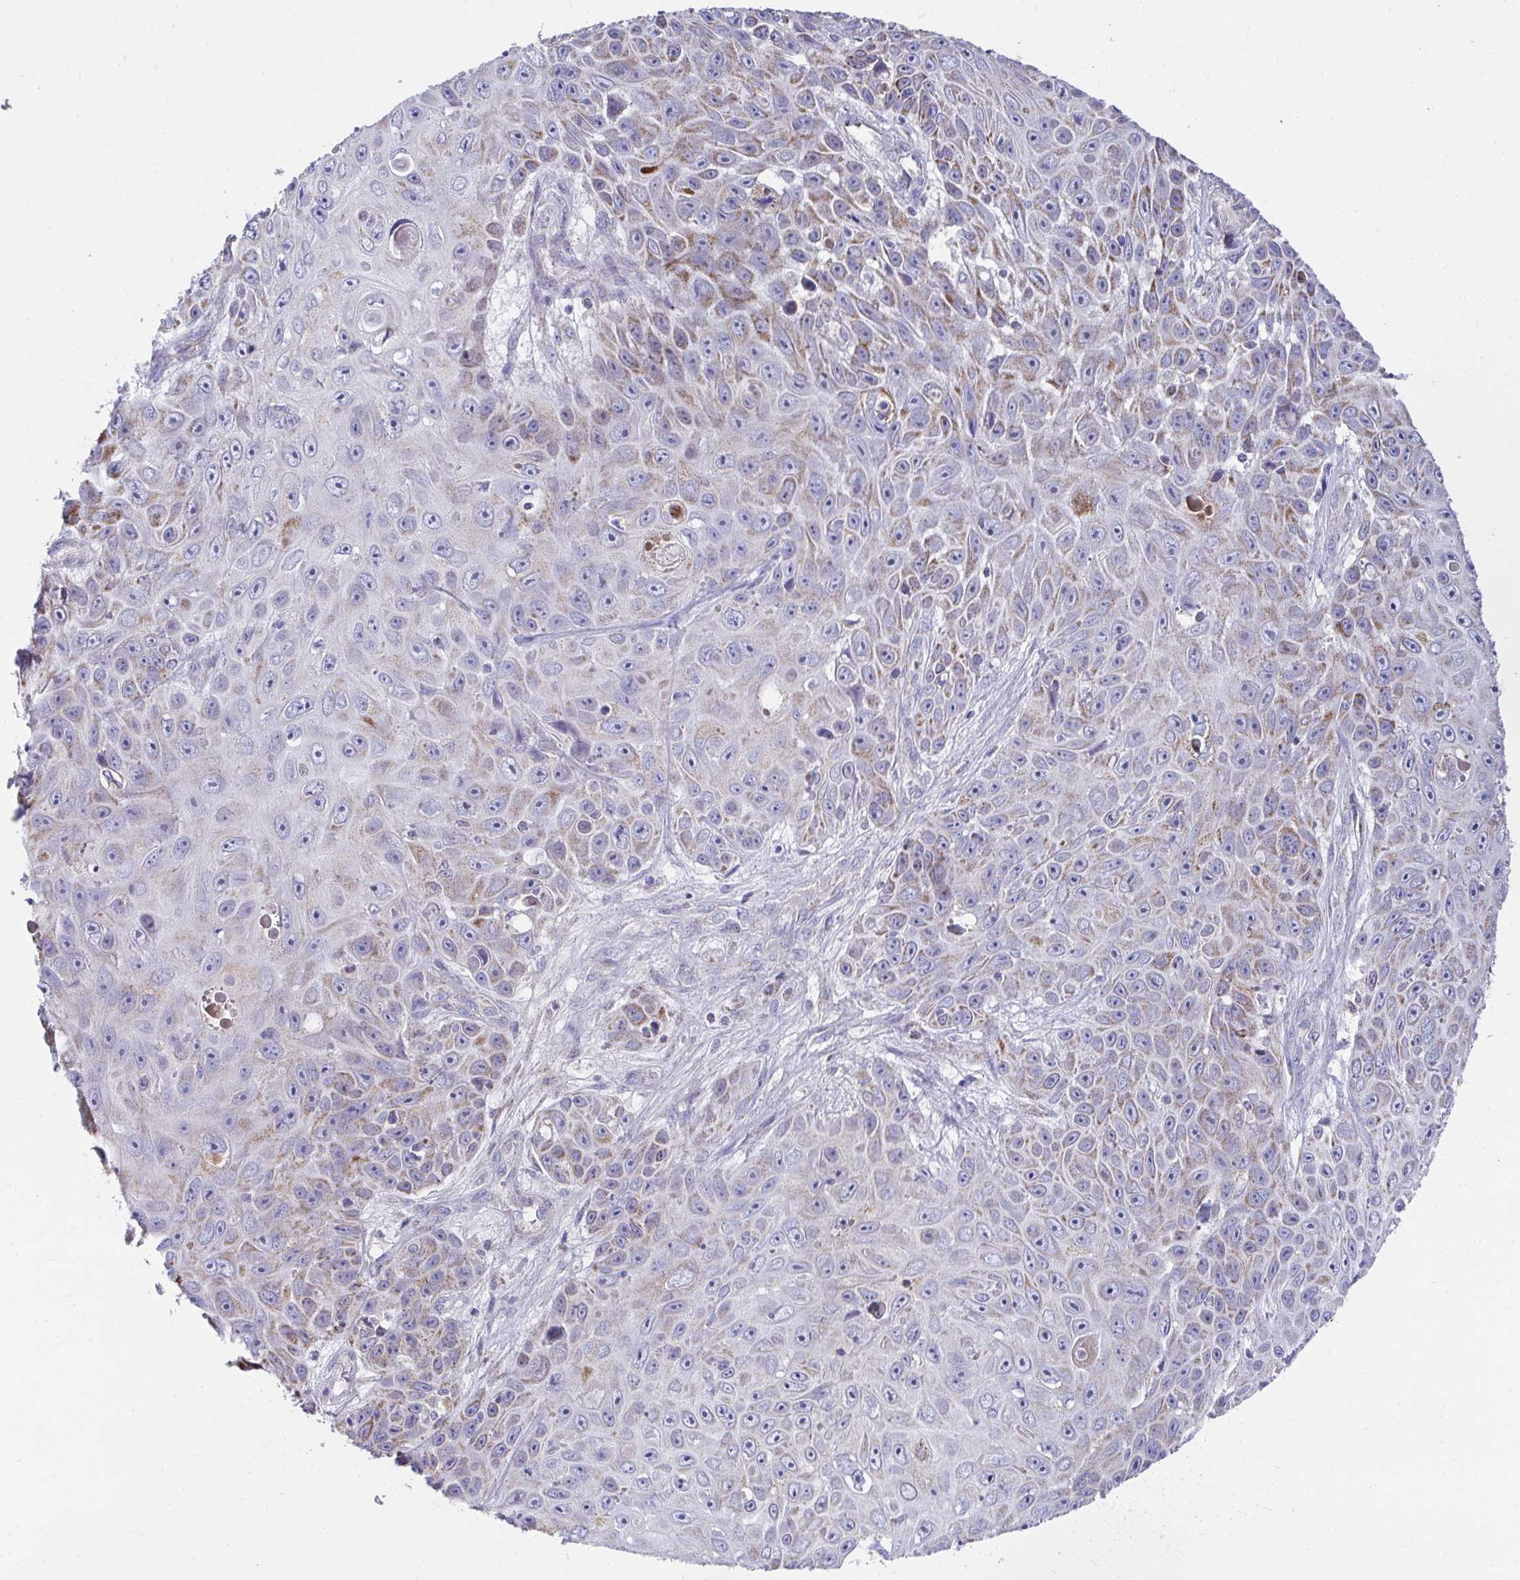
{"staining": {"intensity": "moderate", "quantity": "25%-75%", "location": "cytoplasmic/membranous"}, "tissue": "skin cancer", "cell_type": "Tumor cells", "image_type": "cancer", "snomed": [{"axis": "morphology", "description": "Squamous cell carcinoma, NOS"}, {"axis": "topography", "description": "Skin"}], "caption": "DAB immunohistochemical staining of skin squamous cell carcinoma demonstrates moderate cytoplasmic/membranous protein positivity in approximately 25%-75% of tumor cells. The protein is shown in brown color, while the nuclei are stained blue.", "gene": "PRRG3", "patient": {"sex": "male", "age": 82}}